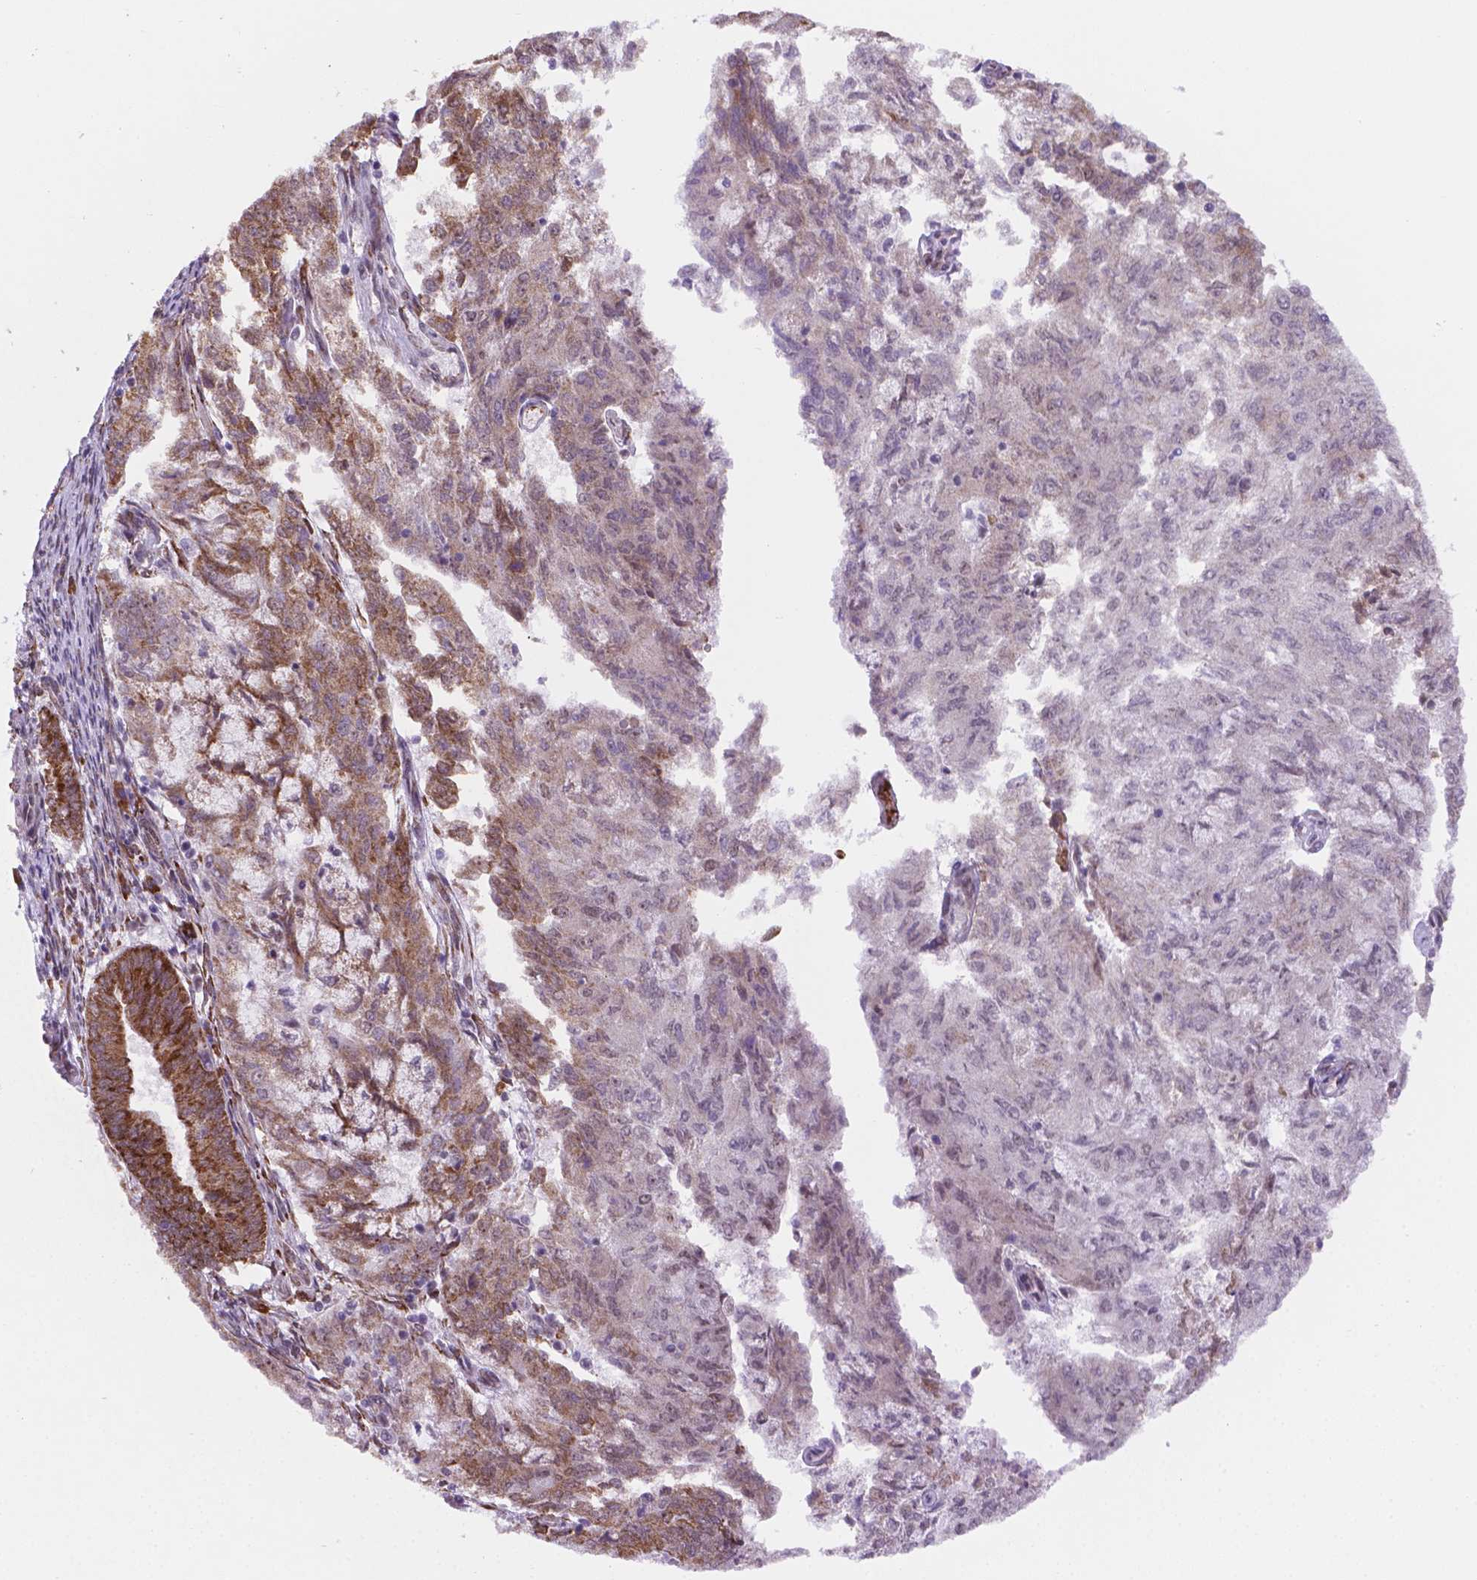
{"staining": {"intensity": "moderate", "quantity": "25%-75%", "location": "cytoplasmic/membranous"}, "tissue": "endometrial cancer", "cell_type": "Tumor cells", "image_type": "cancer", "snomed": [{"axis": "morphology", "description": "Adenocarcinoma, NOS"}, {"axis": "topography", "description": "Endometrium"}], "caption": "Immunohistochemical staining of endometrial cancer displays moderate cytoplasmic/membranous protein expression in approximately 25%-75% of tumor cells.", "gene": "FNIP1", "patient": {"sex": "female", "age": 82}}